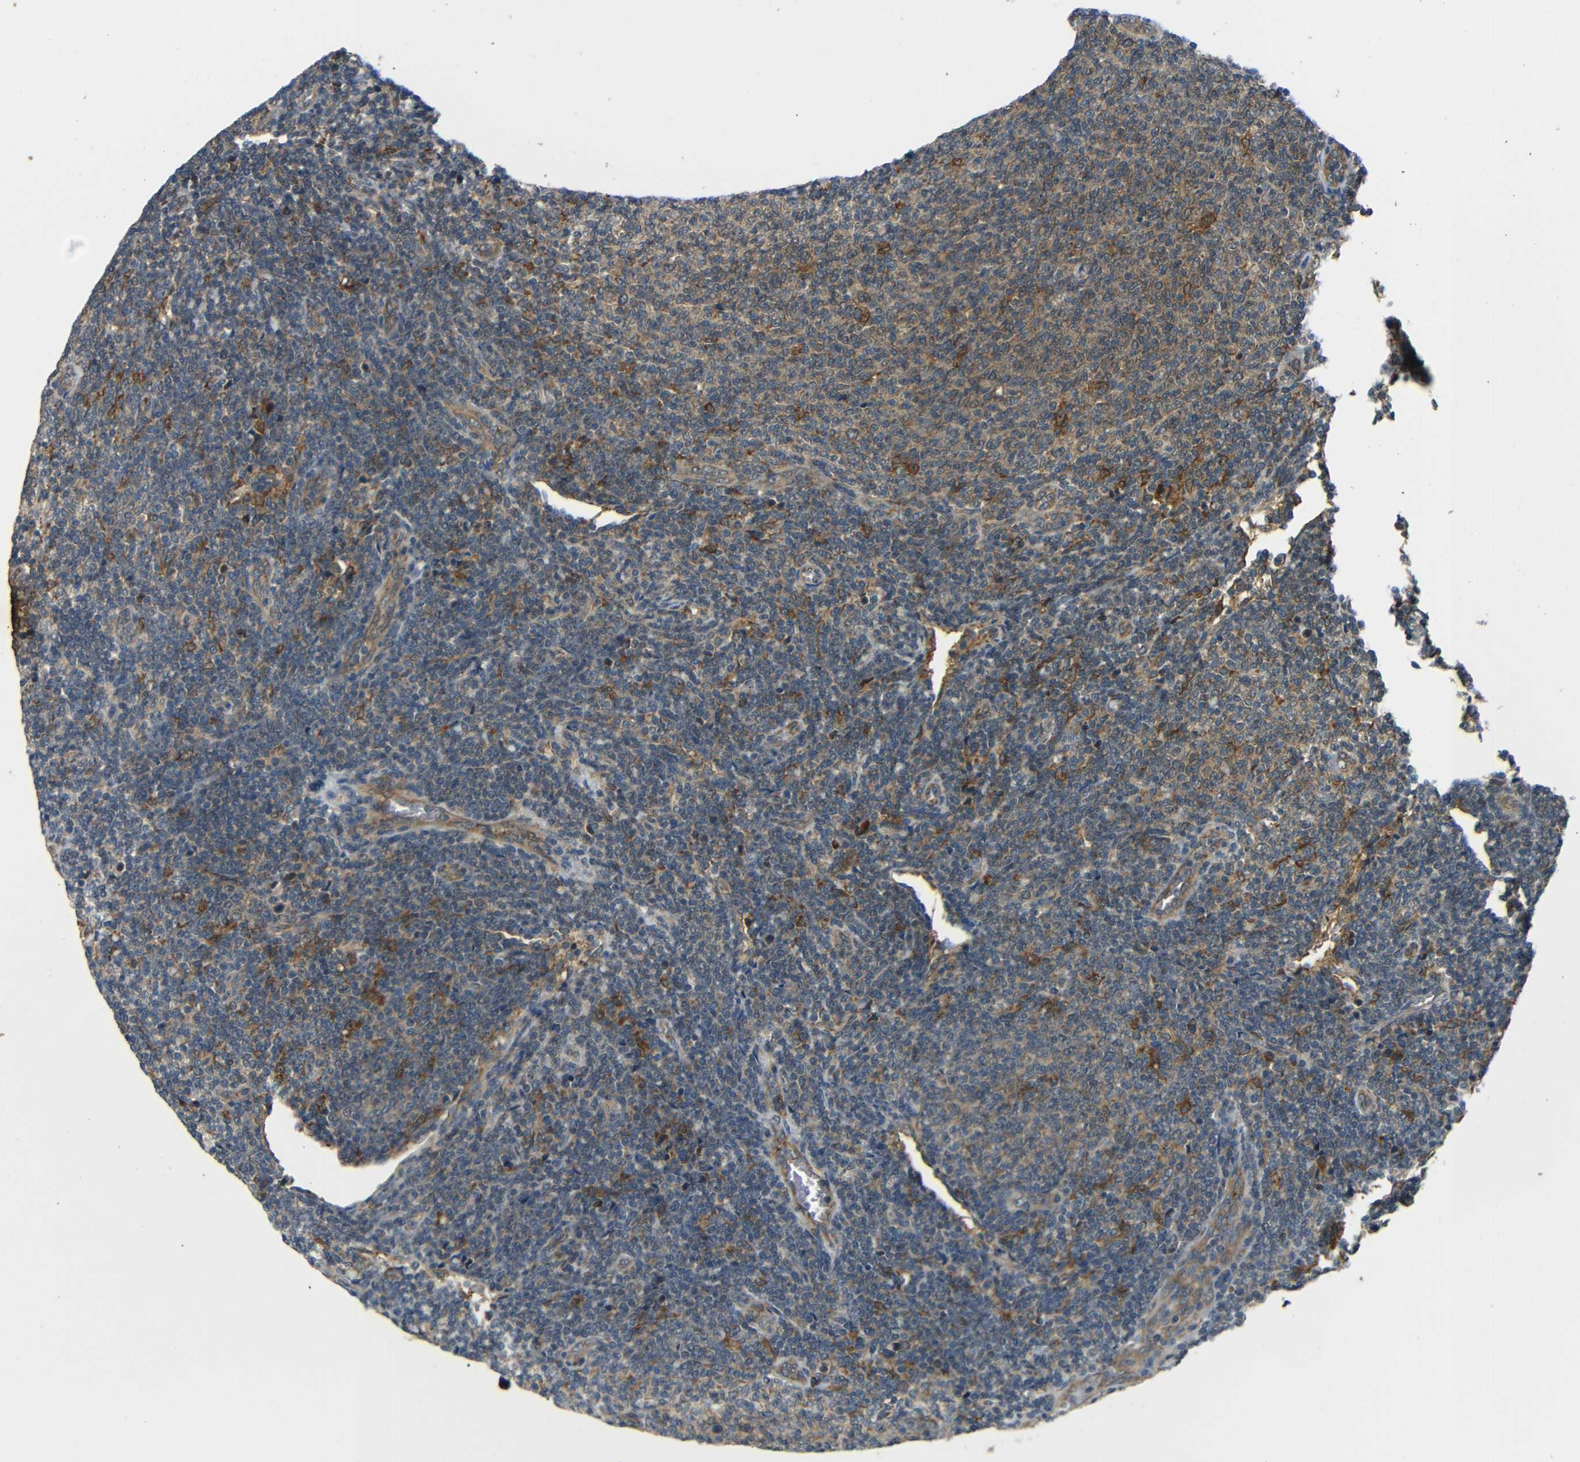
{"staining": {"intensity": "weak", "quantity": ">75%", "location": "cytoplasmic/membranous"}, "tissue": "lymphoma", "cell_type": "Tumor cells", "image_type": "cancer", "snomed": [{"axis": "morphology", "description": "Malignant lymphoma, non-Hodgkin's type, Low grade"}, {"axis": "topography", "description": "Lymph node"}], "caption": "A brown stain highlights weak cytoplasmic/membranous expression of a protein in lymphoma tumor cells.", "gene": "EPHB2", "patient": {"sex": "male", "age": 66}}